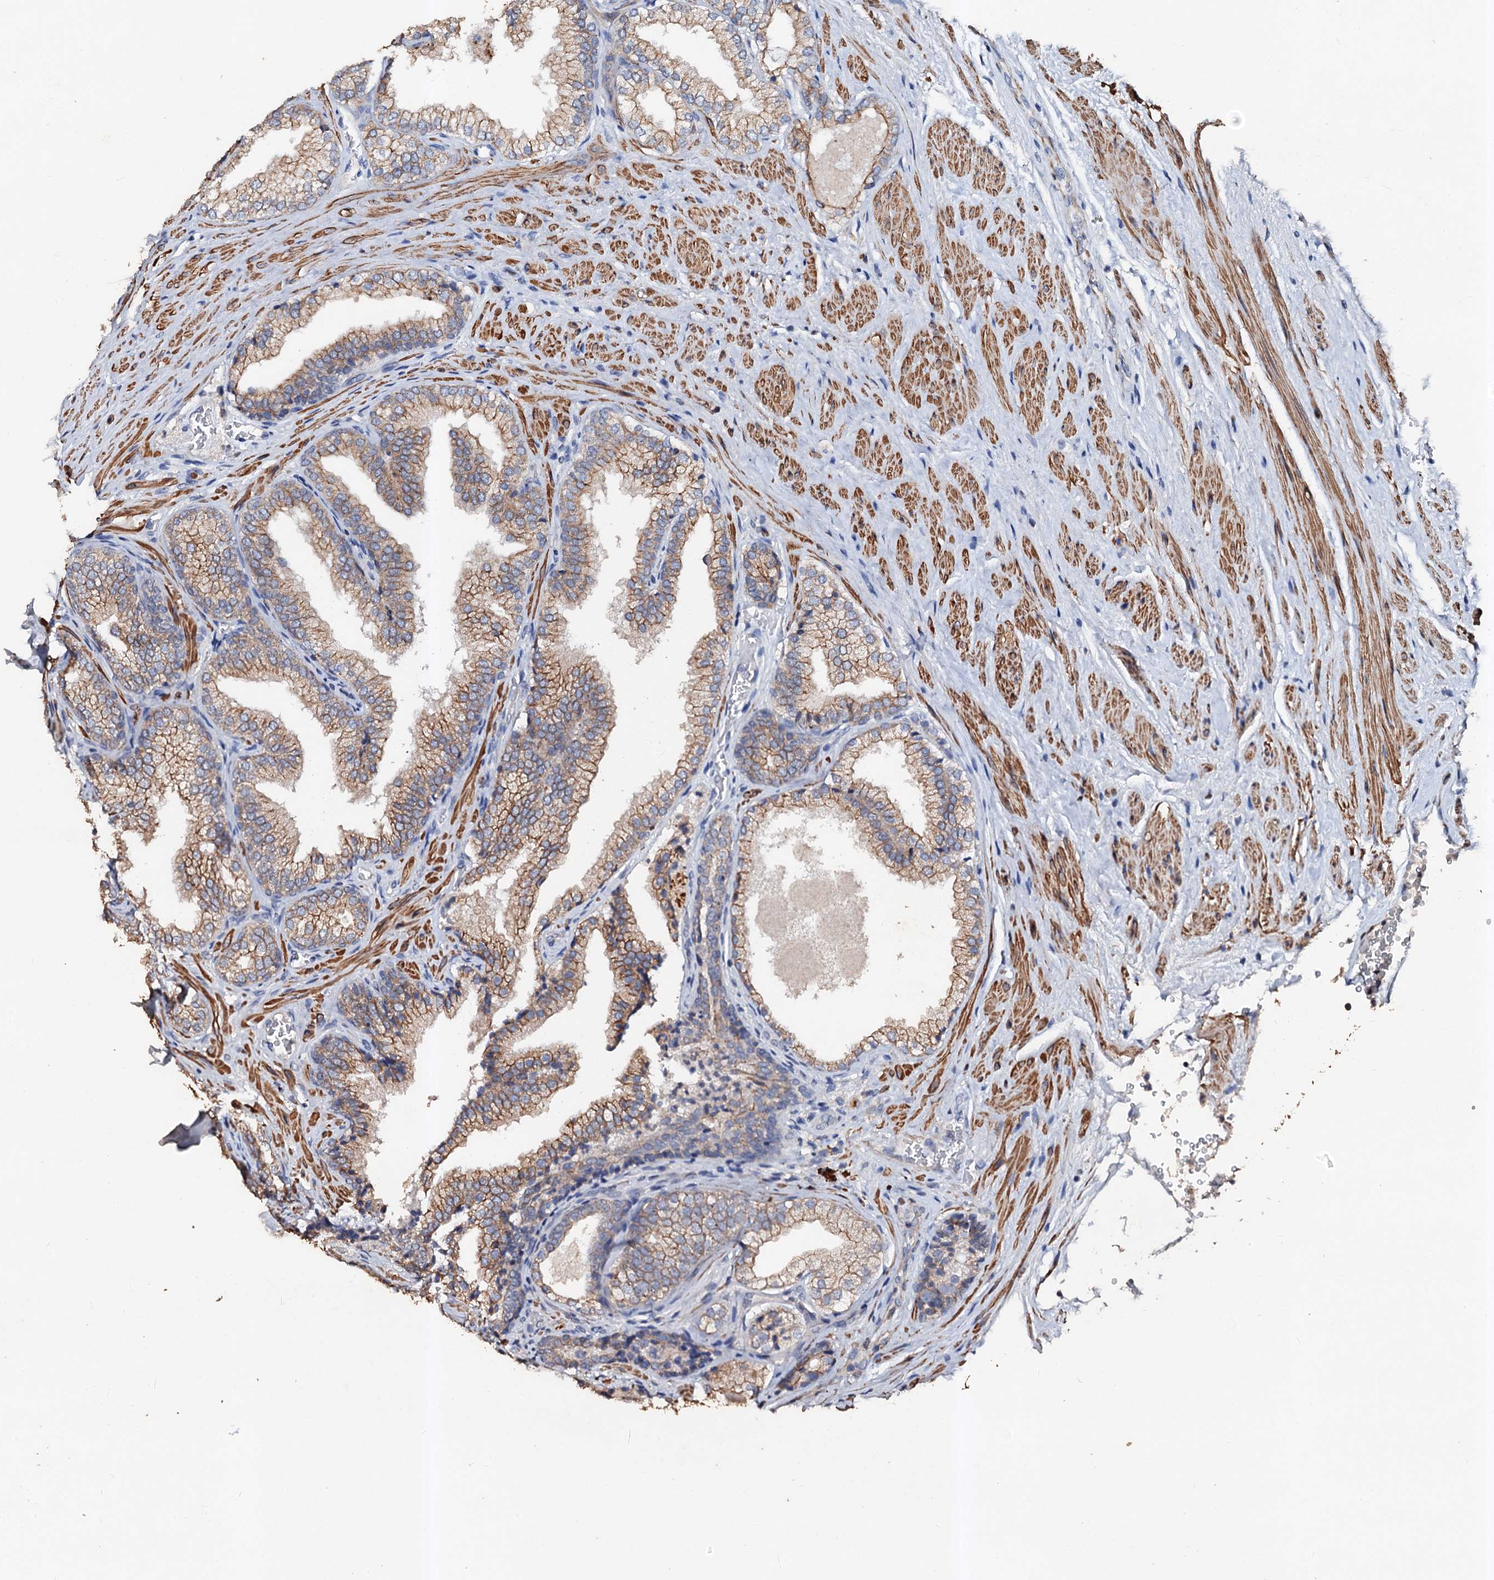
{"staining": {"intensity": "moderate", "quantity": "25%-75%", "location": "cytoplasmic/membranous"}, "tissue": "prostate", "cell_type": "Glandular cells", "image_type": "normal", "snomed": [{"axis": "morphology", "description": "Normal tissue, NOS"}, {"axis": "topography", "description": "Prostate"}], "caption": "The micrograph exhibits immunohistochemical staining of normal prostate. There is moderate cytoplasmic/membranous positivity is seen in approximately 25%-75% of glandular cells.", "gene": "VPS36", "patient": {"sex": "male", "age": 76}}